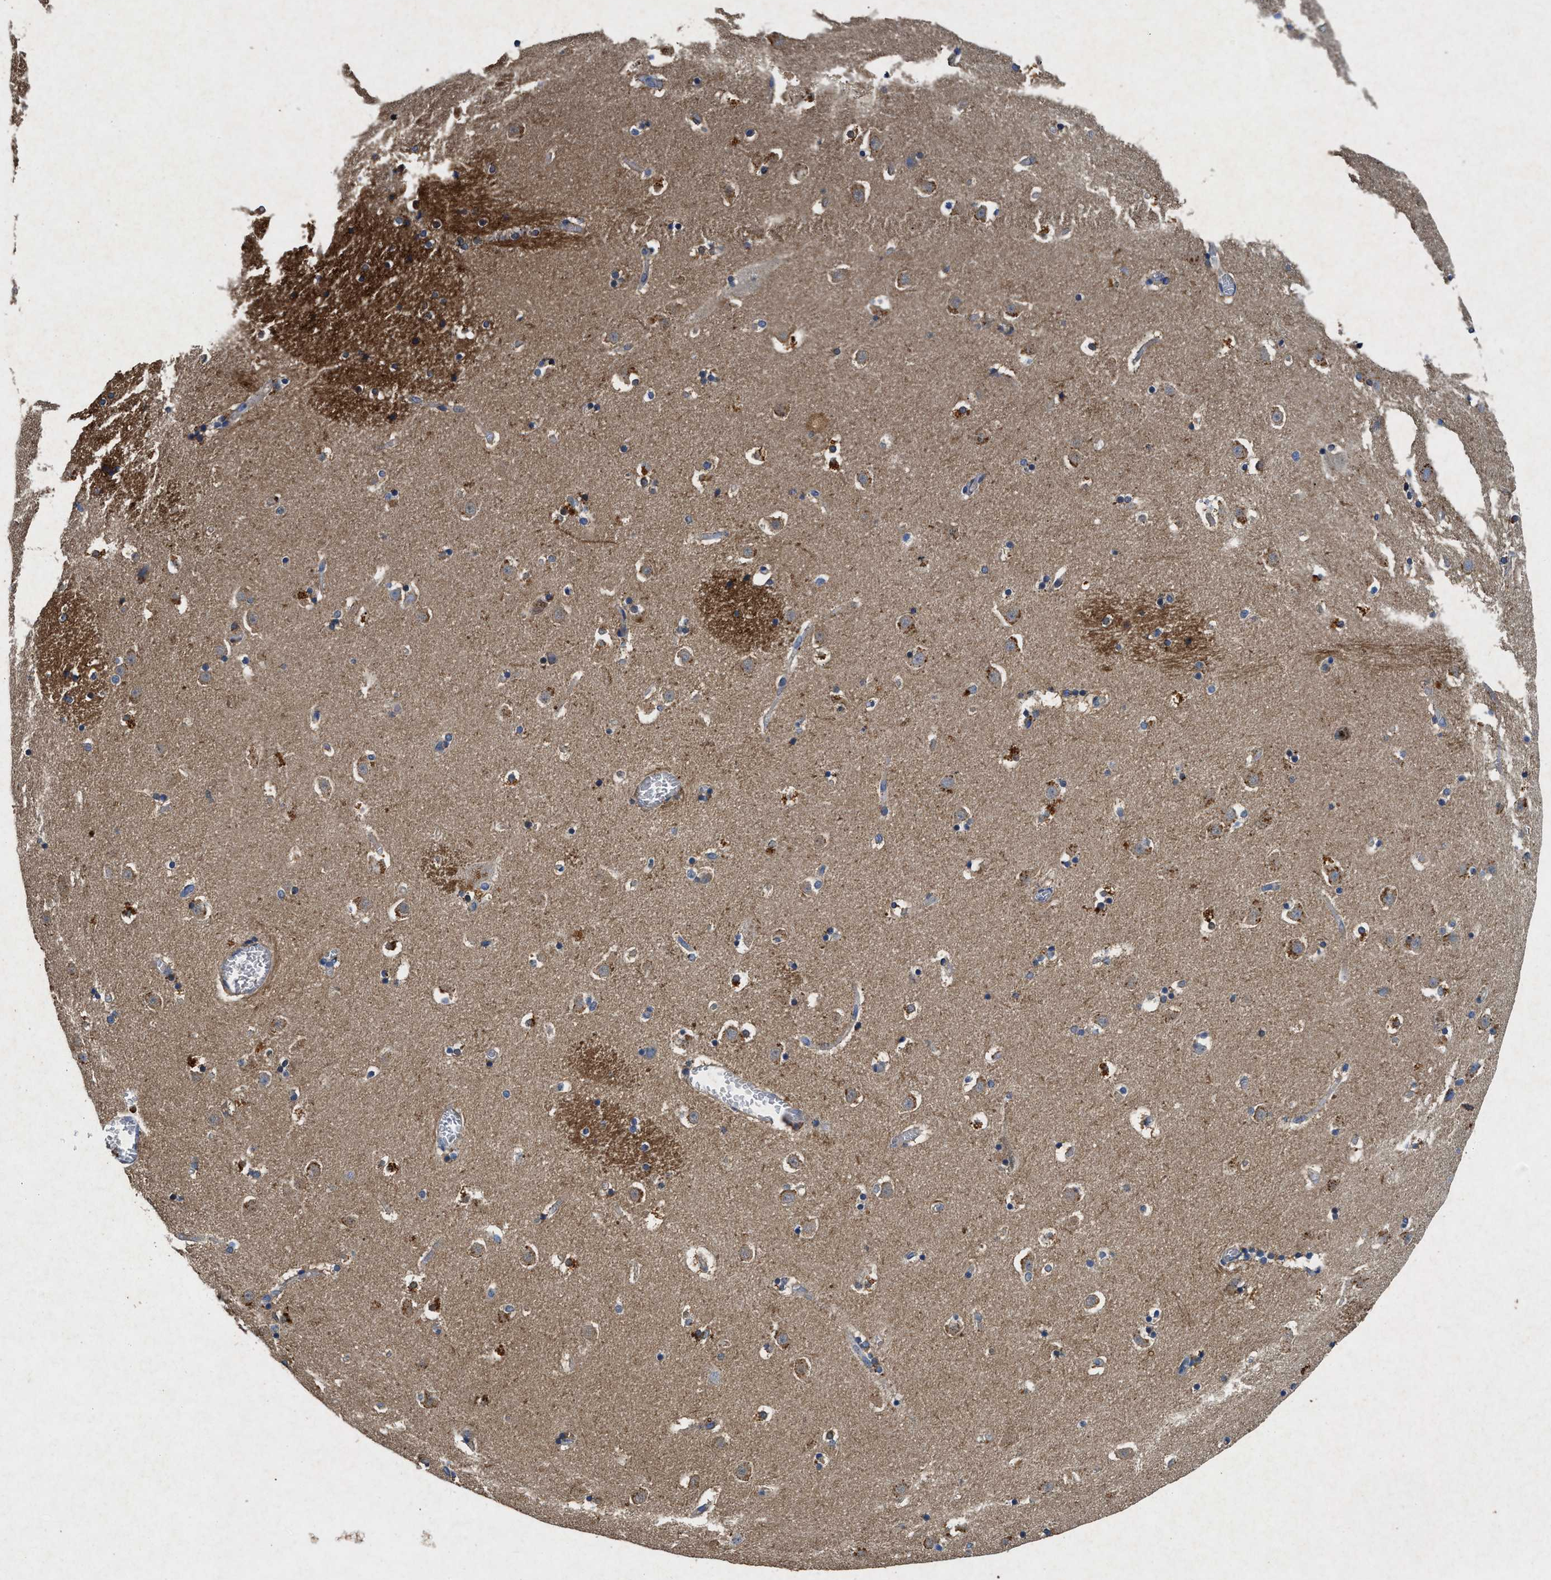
{"staining": {"intensity": "strong", "quantity": "<25%", "location": "cytoplasmic/membranous"}, "tissue": "caudate", "cell_type": "Glial cells", "image_type": "normal", "snomed": [{"axis": "morphology", "description": "Normal tissue, NOS"}, {"axis": "topography", "description": "Lateral ventricle wall"}], "caption": "Protein analysis of benign caudate shows strong cytoplasmic/membranous positivity in about <25% of glial cells.", "gene": "CDK15", "patient": {"sex": "male", "age": 45}}